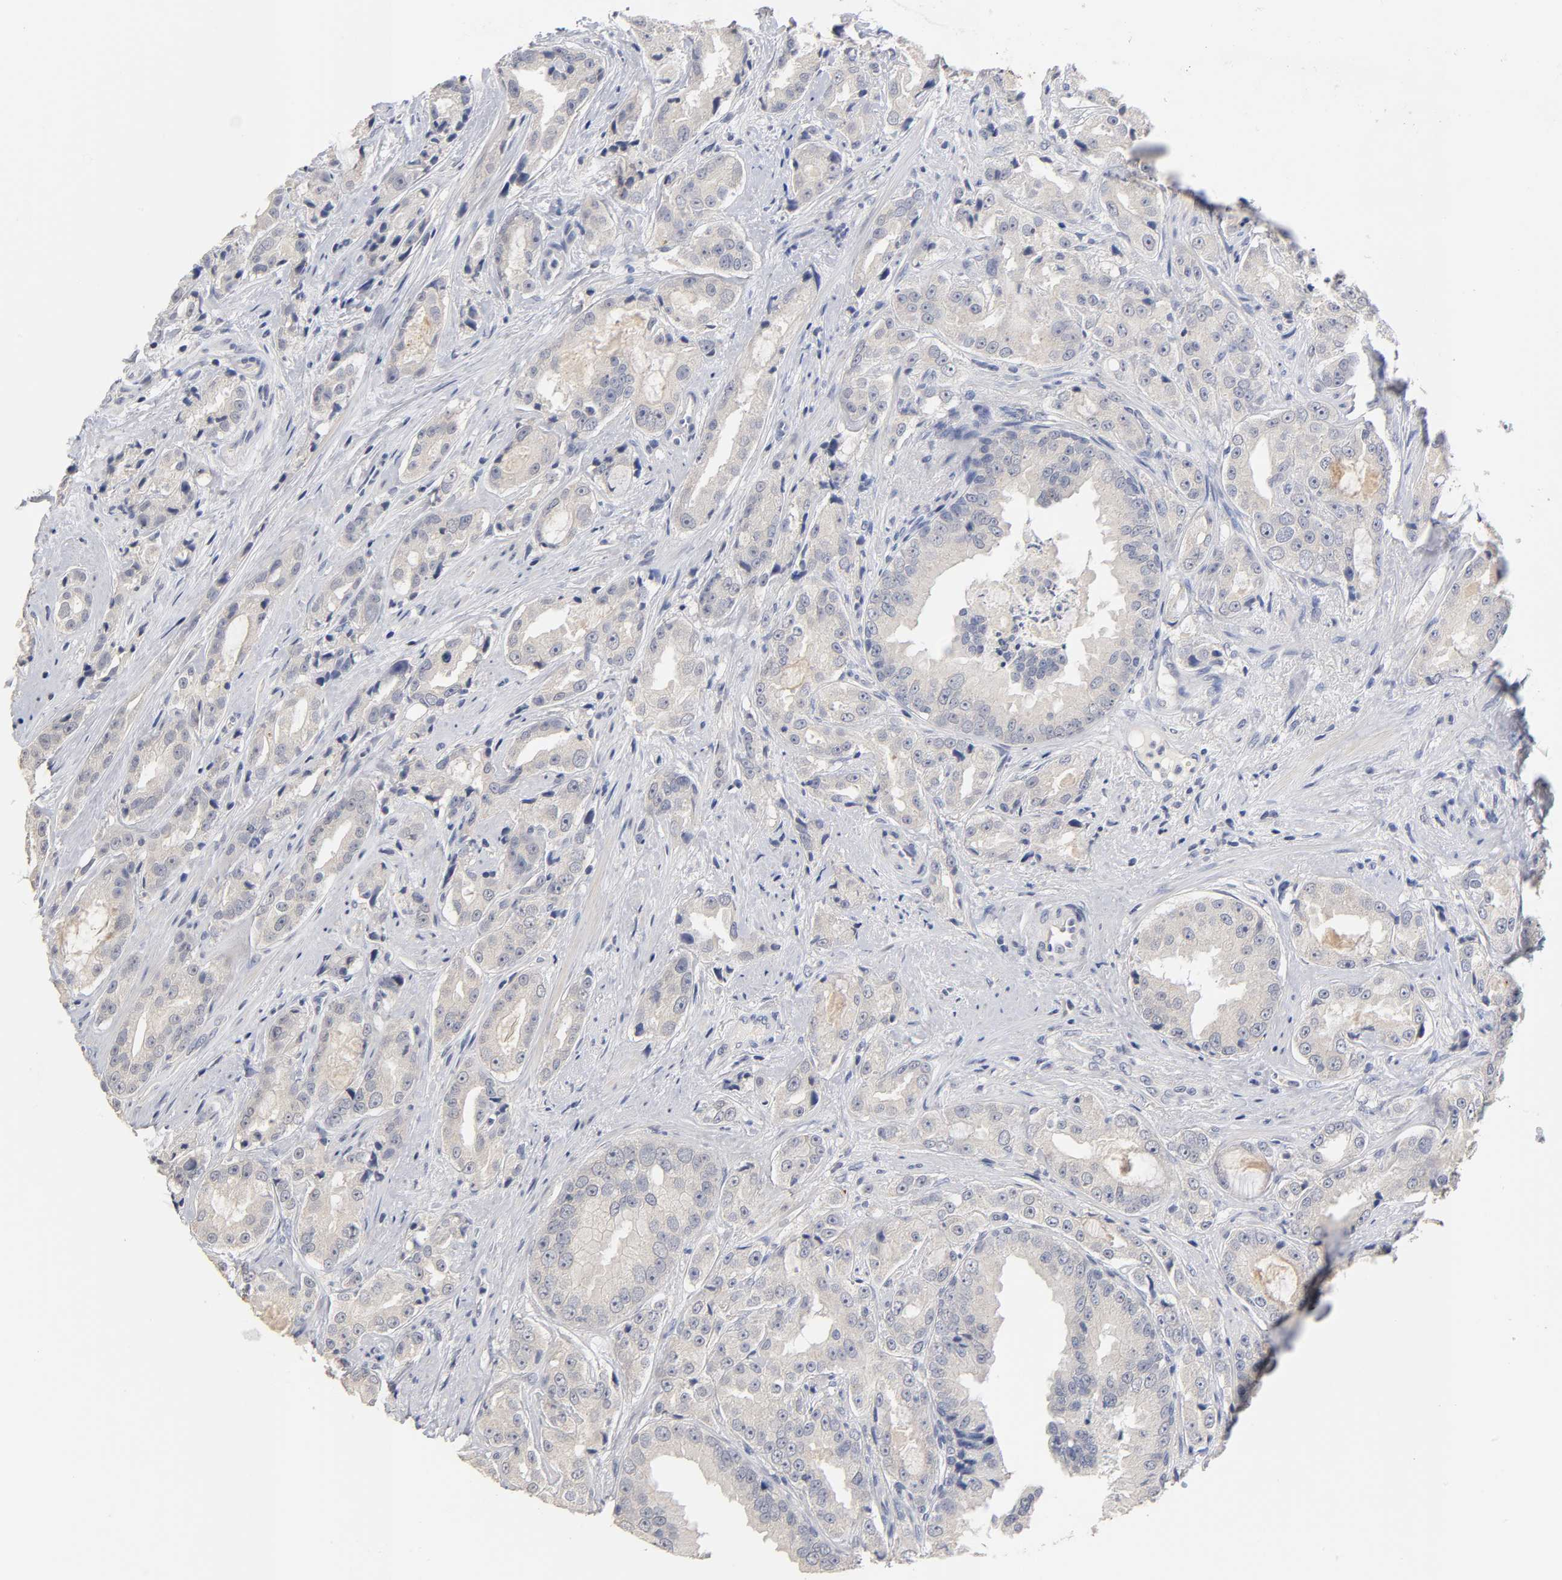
{"staining": {"intensity": "negative", "quantity": "none", "location": "none"}, "tissue": "prostate cancer", "cell_type": "Tumor cells", "image_type": "cancer", "snomed": [{"axis": "morphology", "description": "Adenocarcinoma, High grade"}, {"axis": "topography", "description": "Prostate"}], "caption": "The micrograph reveals no significant positivity in tumor cells of prostate cancer.", "gene": "OVOL1", "patient": {"sex": "male", "age": 73}}